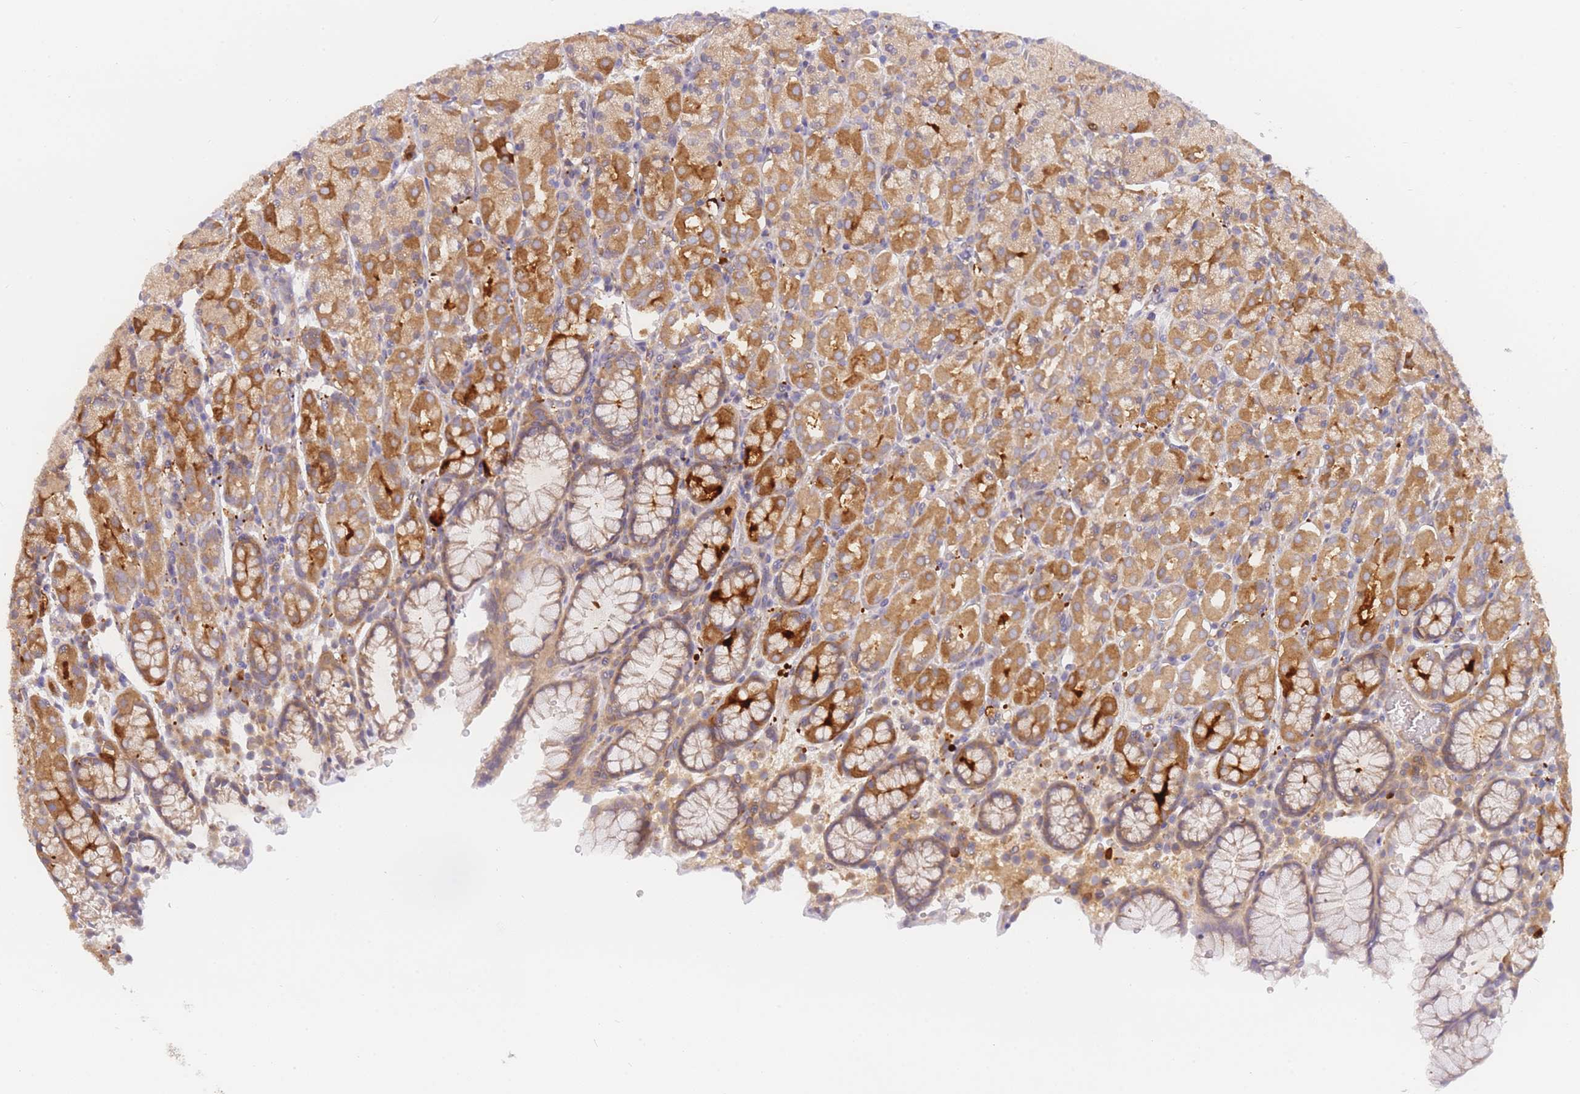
{"staining": {"intensity": "strong", "quantity": "25%-75%", "location": "cytoplasmic/membranous"}, "tissue": "stomach", "cell_type": "Glandular cells", "image_type": "normal", "snomed": [{"axis": "morphology", "description": "Normal tissue, NOS"}, {"axis": "topography", "description": "Stomach, upper"}, {"axis": "topography", "description": "Stomach"}], "caption": "An image of stomach stained for a protein demonstrates strong cytoplasmic/membranous brown staining in glandular cells. (DAB (3,3'-diaminobenzidine) IHC, brown staining for protein, blue staining for nuclei).", "gene": "ZNF577", "patient": {"sex": "male", "age": 62}}